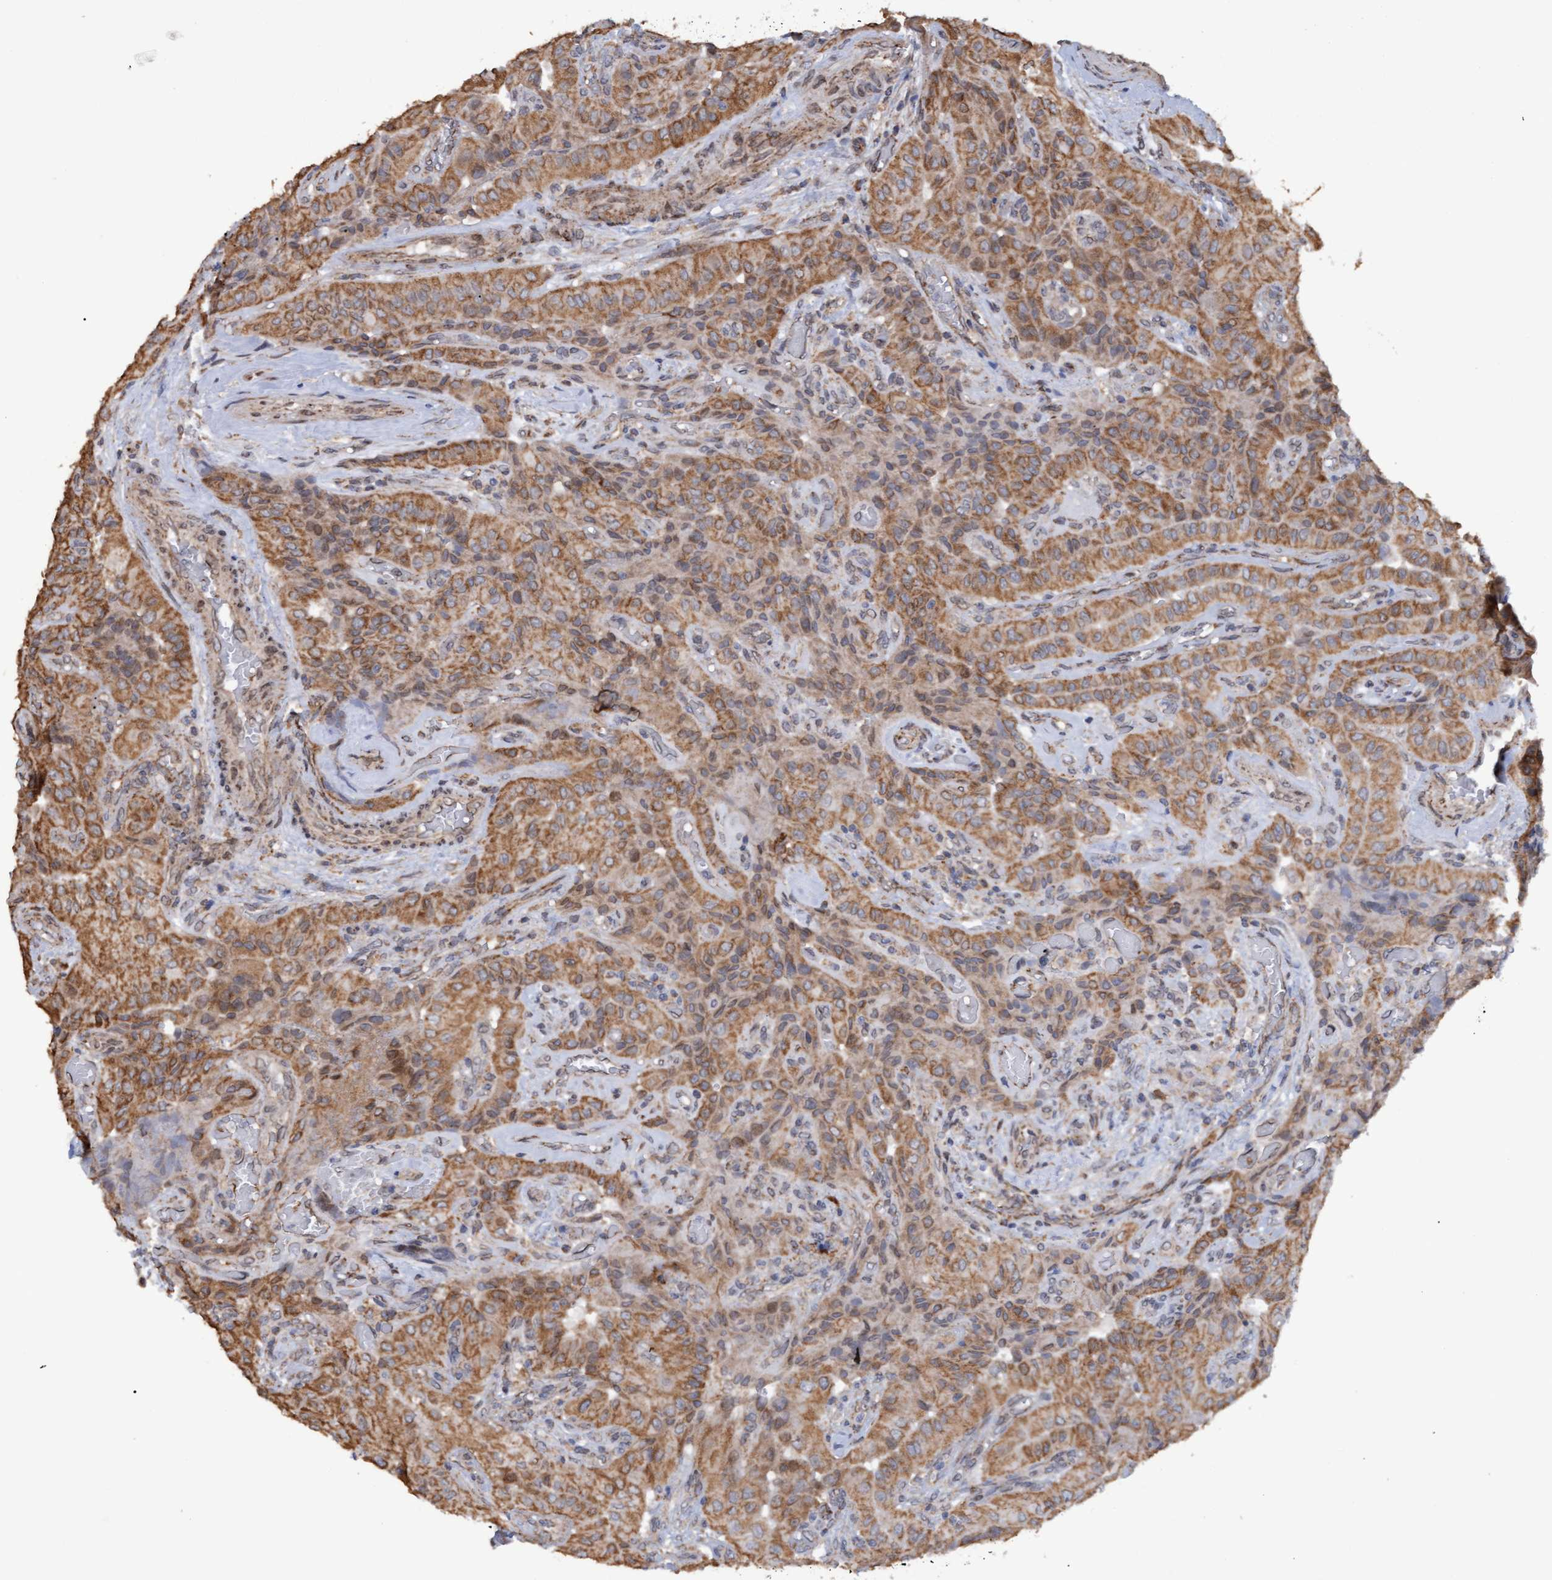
{"staining": {"intensity": "moderate", "quantity": ">75%", "location": "cytoplasmic/membranous"}, "tissue": "thyroid cancer", "cell_type": "Tumor cells", "image_type": "cancer", "snomed": [{"axis": "morphology", "description": "Papillary adenocarcinoma, NOS"}, {"axis": "topography", "description": "Thyroid gland"}], "caption": "About >75% of tumor cells in papillary adenocarcinoma (thyroid) reveal moderate cytoplasmic/membranous protein staining as visualized by brown immunohistochemical staining.", "gene": "MGLL", "patient": {"sex": "female", "age": 59}}